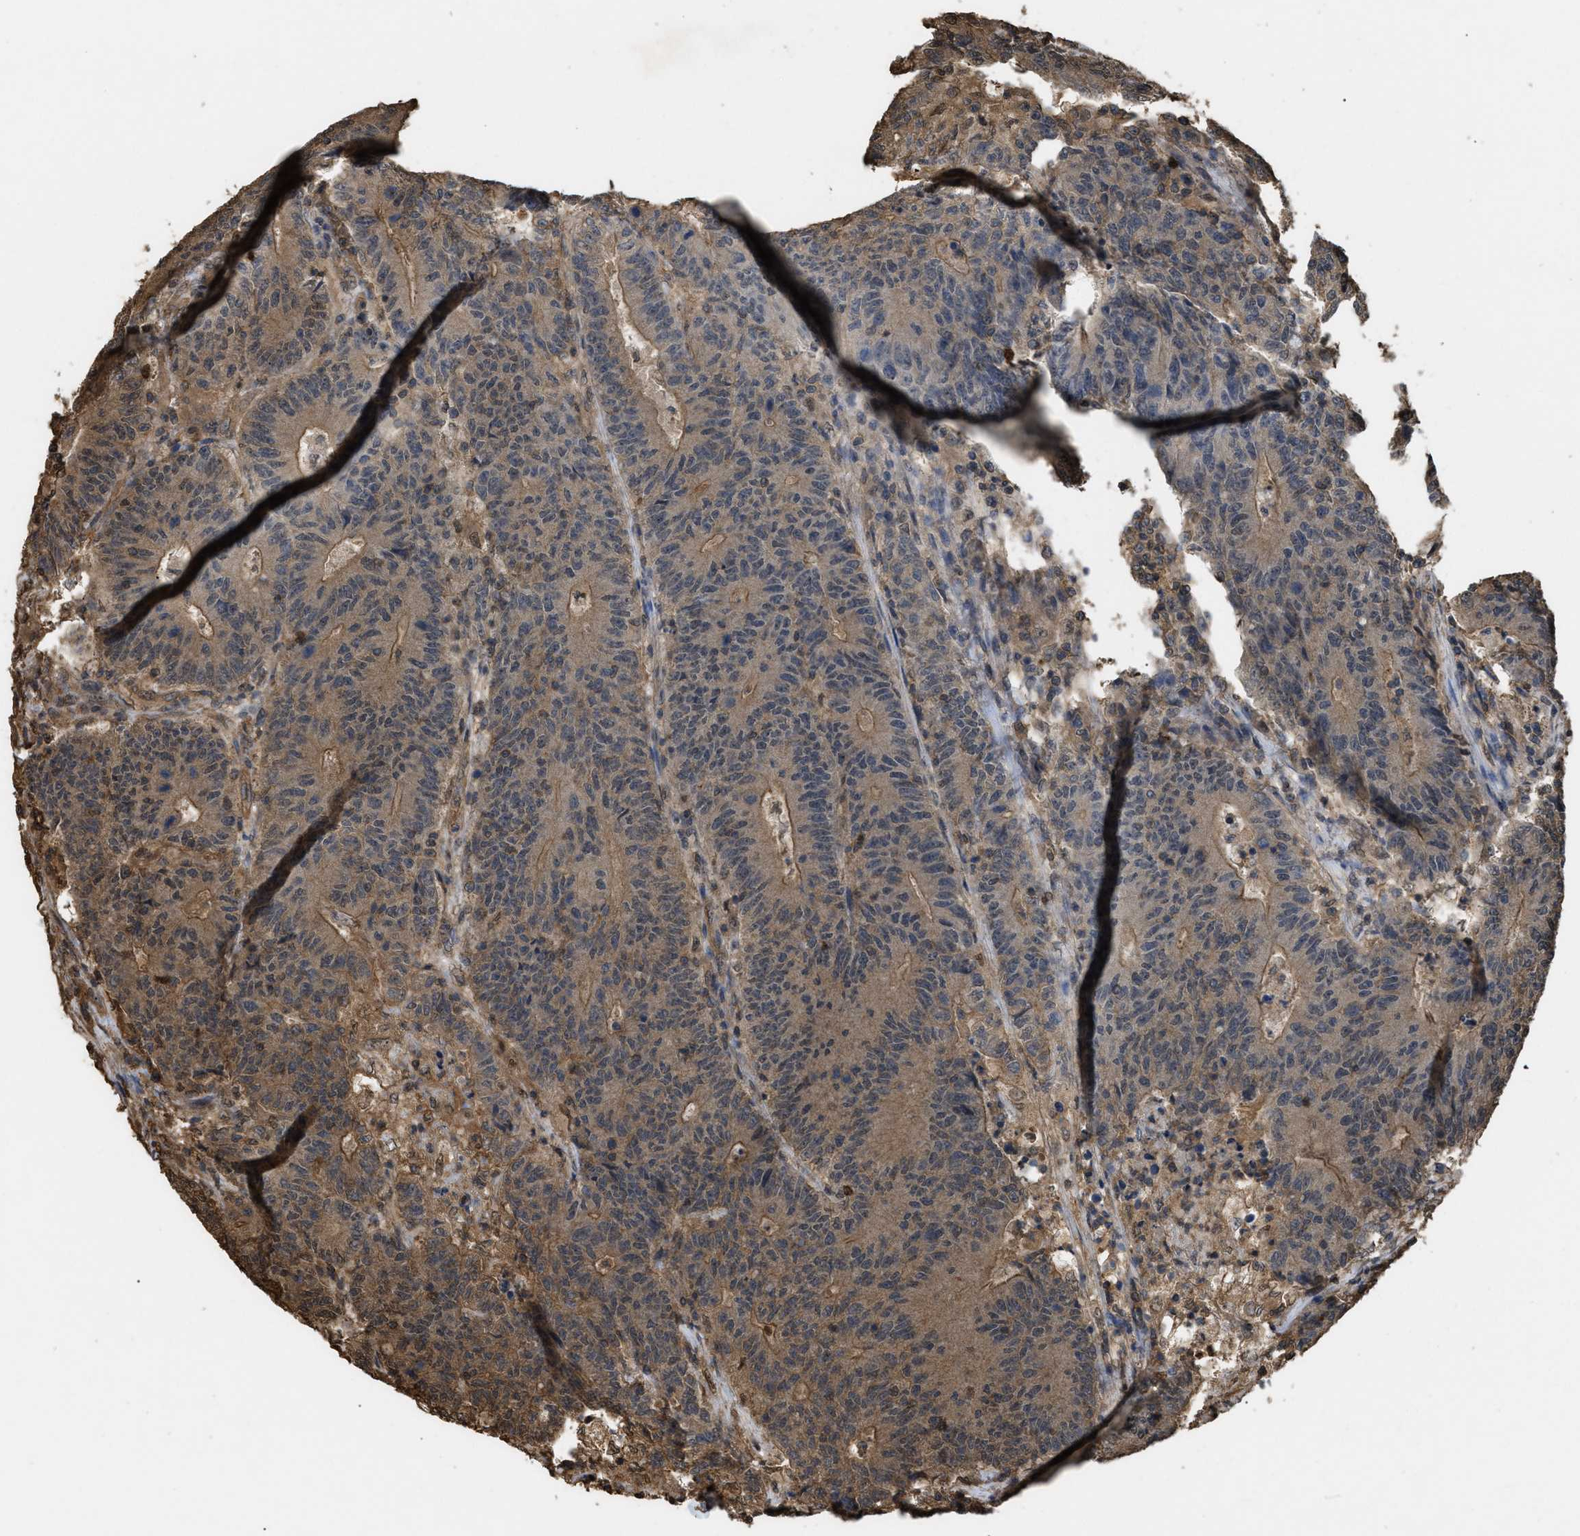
{"staining": {"intensity": "moderate", "quantity": ">75%", "location": "cytoplasmic/membranous"}, "tissue": "colorectal cancer", "cell_type": "Tumor cells", "image_type": "cancer", "snomed": [{"axis": "morphology", "description": "Normal tissue, NOS"}, {"axis": "morphology", "description": "Adenocarcinoma, NOS"}, {"axis": "topography", "description": "Colon"}], "caption": "Immunohistochemical staining of colorectal cancer shows medium levels of moderate cytoplasmic/membranous protein staining in about >75% of tumor cells.", "gene": "CALM1", "patient": {"sex": "female", "age": 75}}